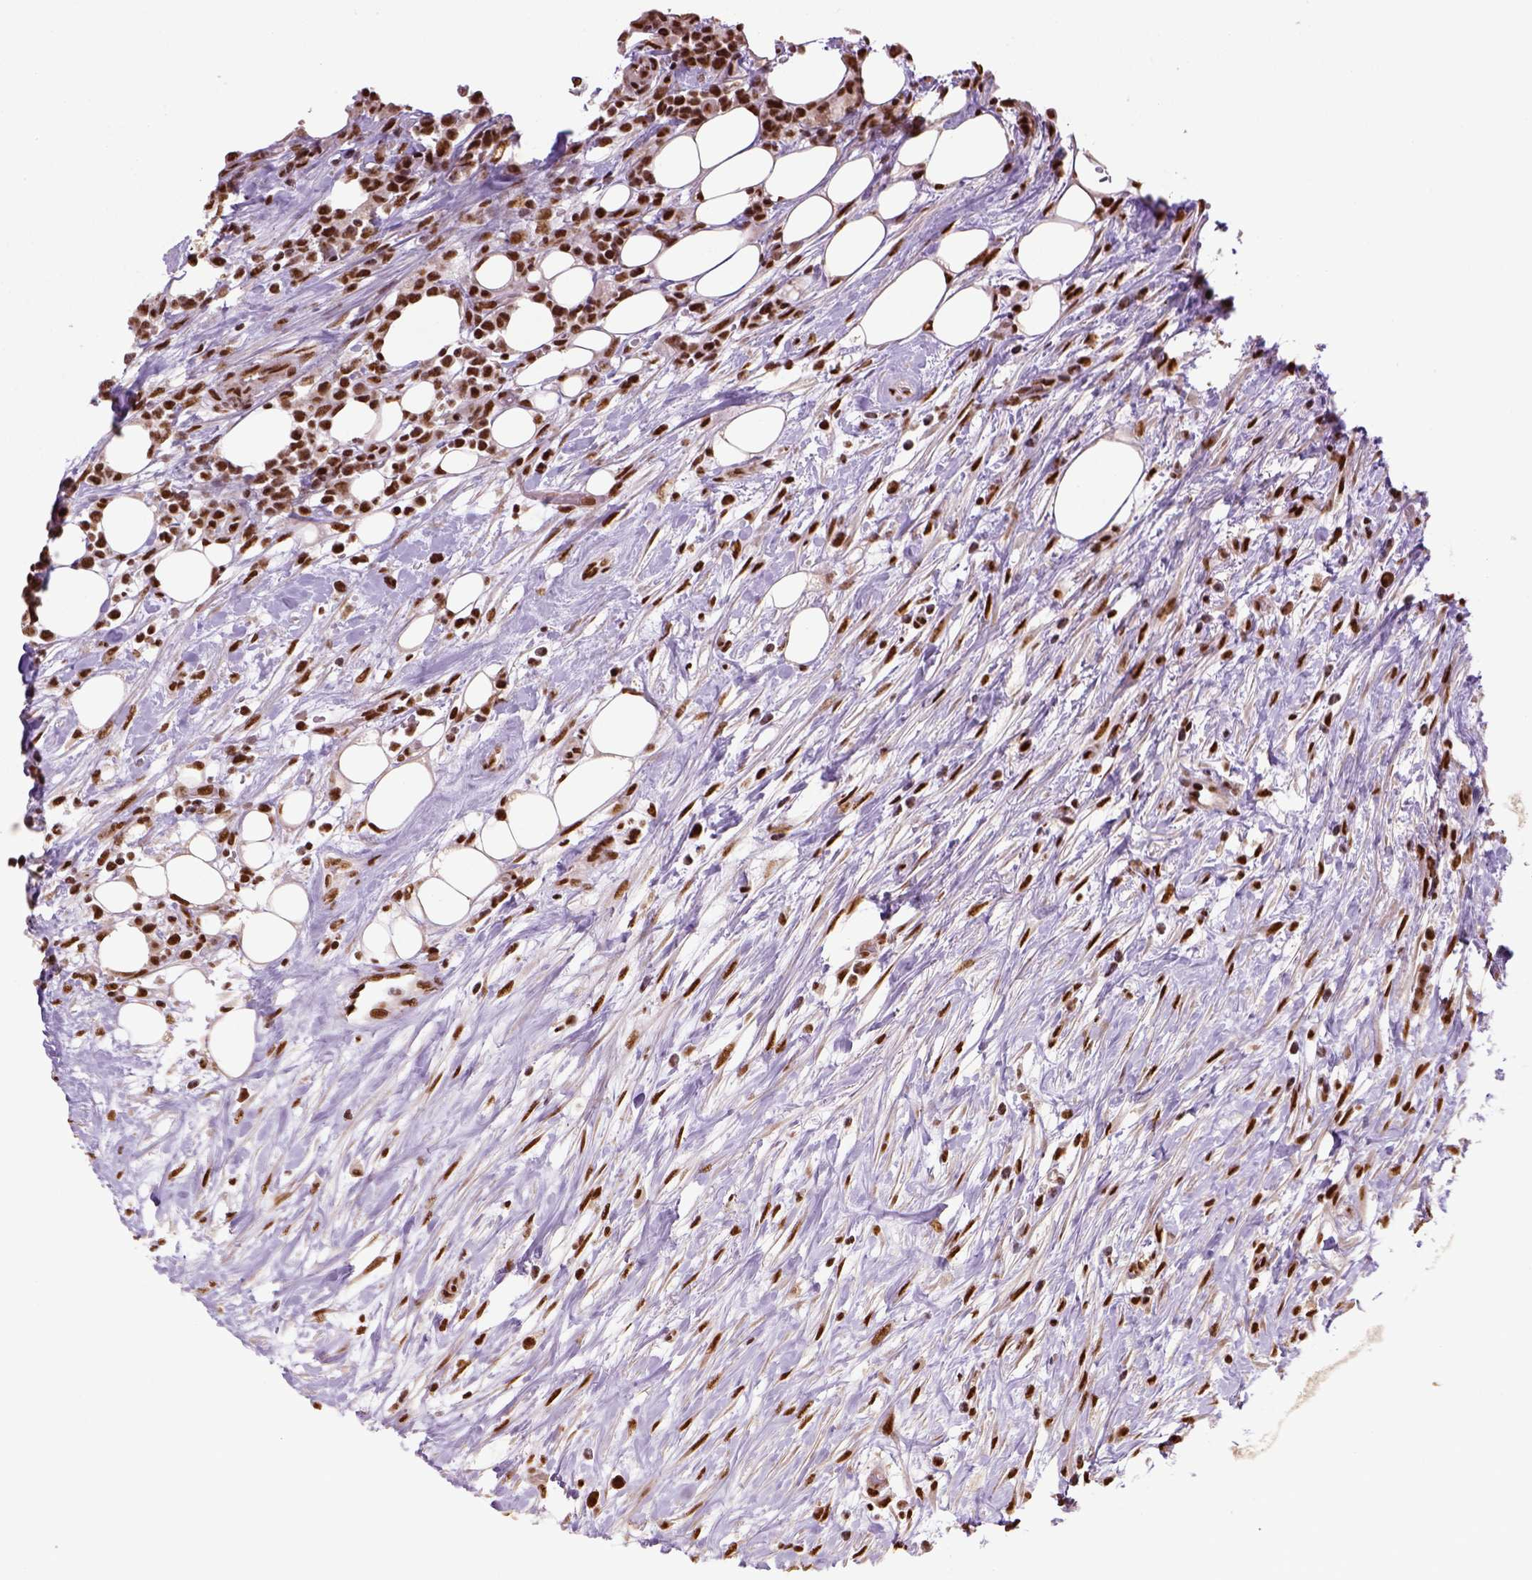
{"staining": {"intensity": "strong", "quantity": ">75%", "location": "nuclear"}, "tissue": "lymphoma", "cell_type": "Tumor cells", "image_type": "cancer", "snomed": [{"axis": "morphology", "description": "Malignant lymphoma, non-Hodgkin's type, High grade"}, {"axis": "topography", "description": "Soft tissue"}], "caption": "Protein expression analysis of human lymphoma reveals strong nuclear staining in about >75% of tumor cells. (Stains: DAB (3,3'-diaminobenzidine) in brown, nuclei in blue, Microscopy: brightfield microscopy at high magnification).", "gene": "CCAR1", "patient": {"sex": "female", "age": 56}}